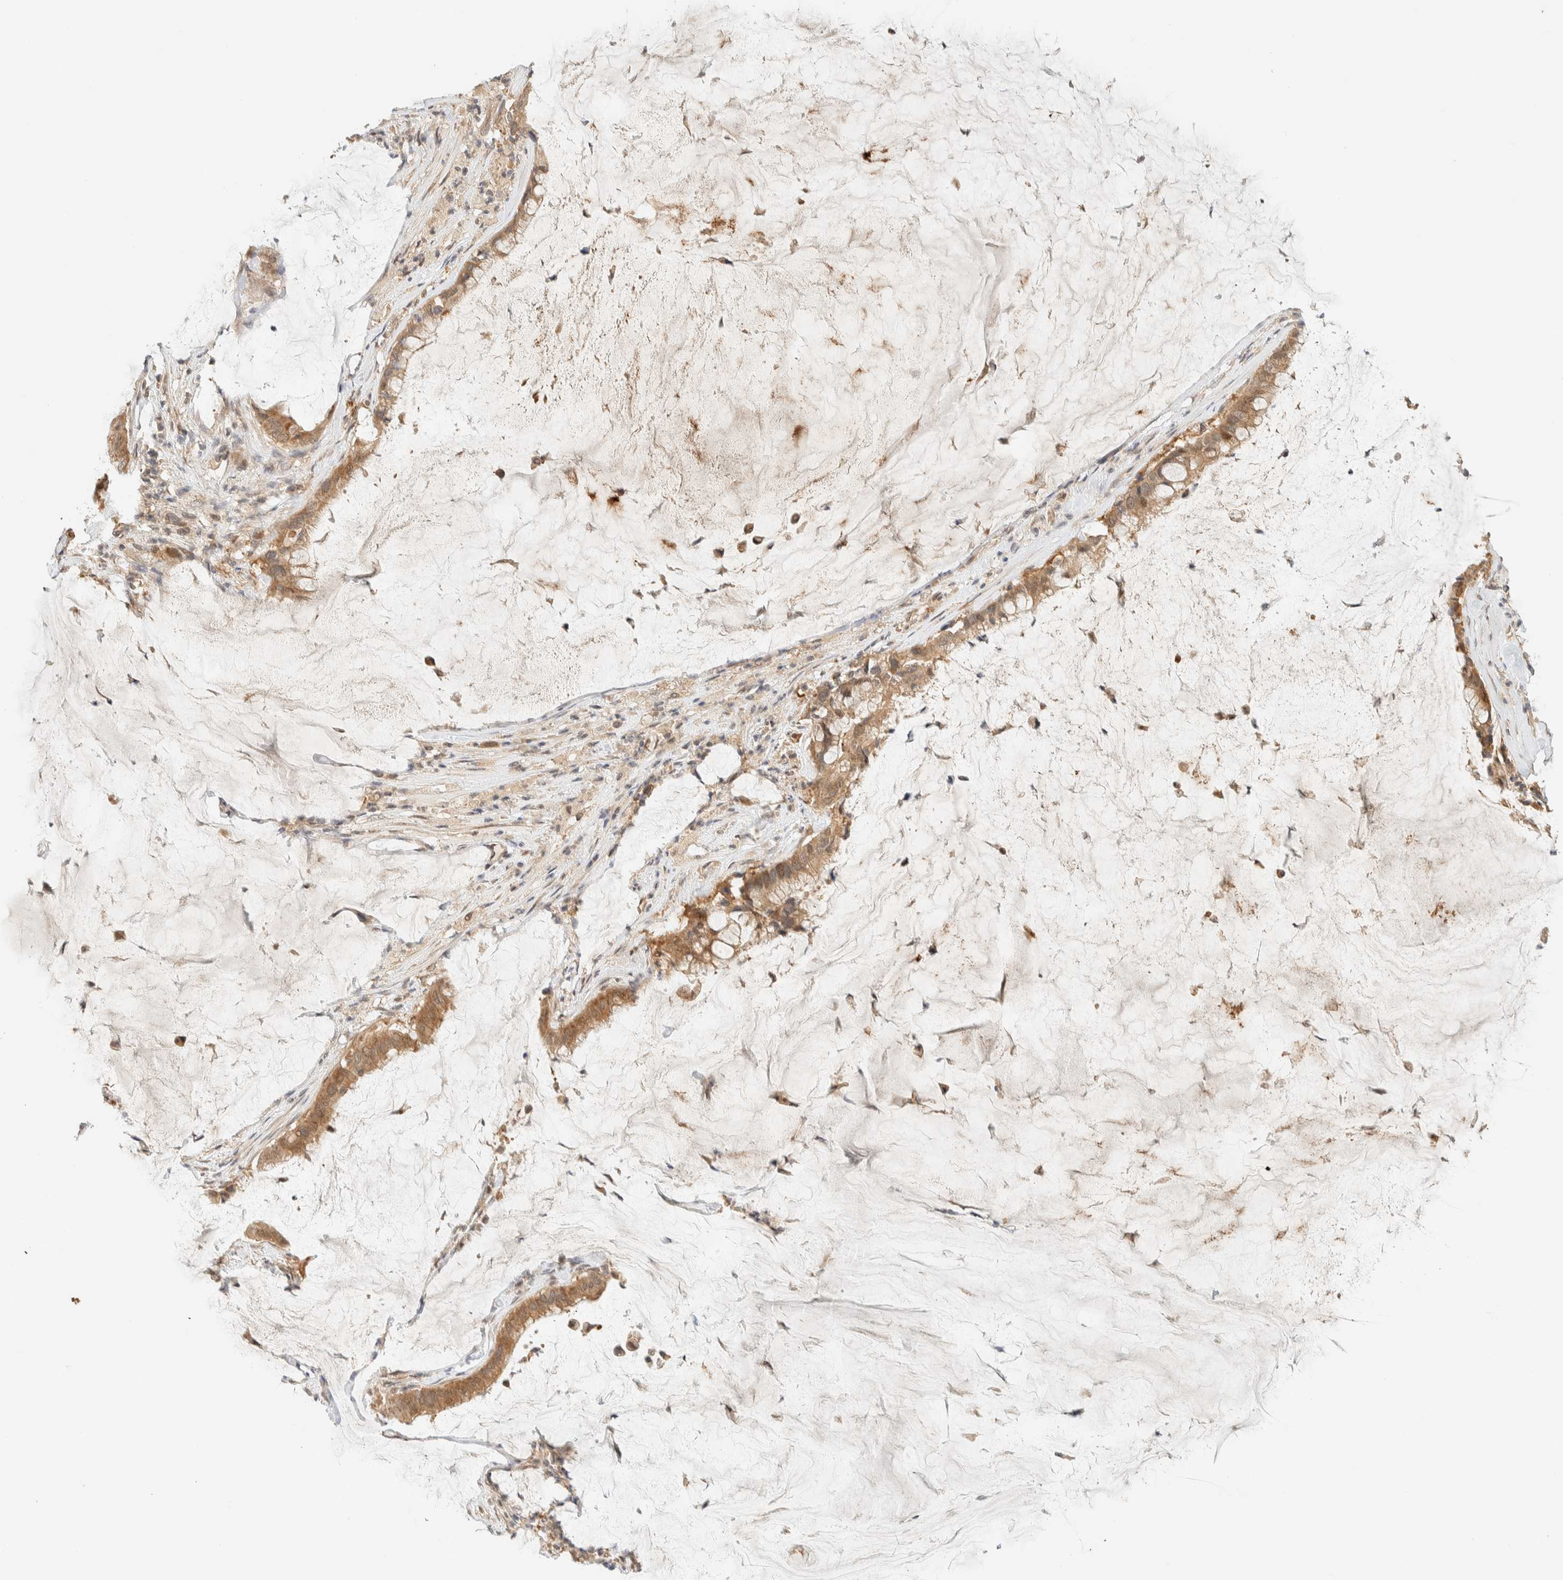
{"staining": {"intensity": "moderate", "quantity": ">75%", "location": "cytoplasmic/membranous"}, "tissue": "pancreatic cancer", "cell_type": "Tumor cells", "image_type": "cancer", "snomed": [{"axis": "morphology", "description": "Adenocarcinoma, NOS"}, {"axis": "topography", "description": "Pancreas"}], "caption": "This micrograph displays immunohistochemistry (IHC) staining of pancreatic adenocarcinoma, with medium moderate cytoplasmic/membranous staining in approximately >75% of tumor cells.", "gene": "ZBTB34", "patient": {"sex": "male", "age": 41}}